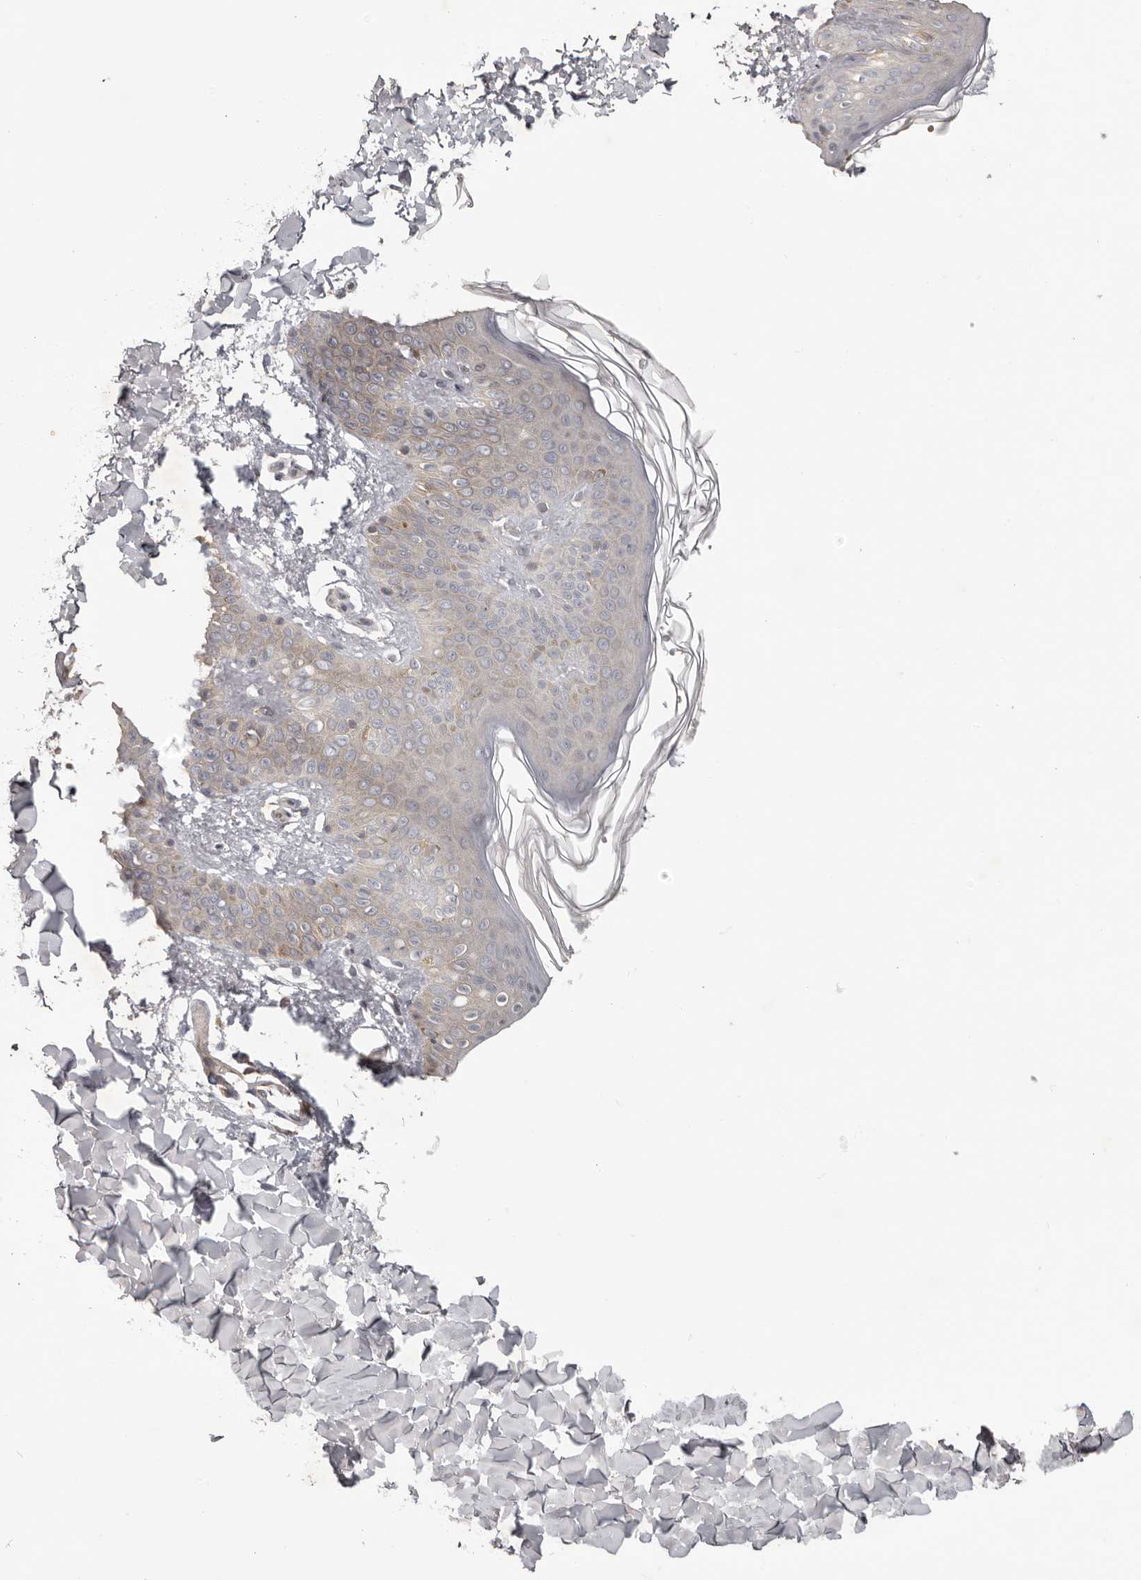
{"staining": {"intensity": "negative", "quantity": "none", "location": "none"}, "tissue": "skin", "cell_type": "Fibroblasts", "image_type": "normal", "snomed": [{"axis": "morphology", "description": "Normal tissue, NOS"}, {"axis": "morphology", "description": "Neoplasm, benign, NOS"}, {"axis": "topography", "description": "Skin"}, {"axis": "topography", "description": "Soft tissue"}], "caption": "There is no significant positivity in fibroblasts of skin. (DAB immunohistochemistry (IHC), high magnification).", "gene": "ANKRD44", "patient": {"sex": "male", "age": 26}}